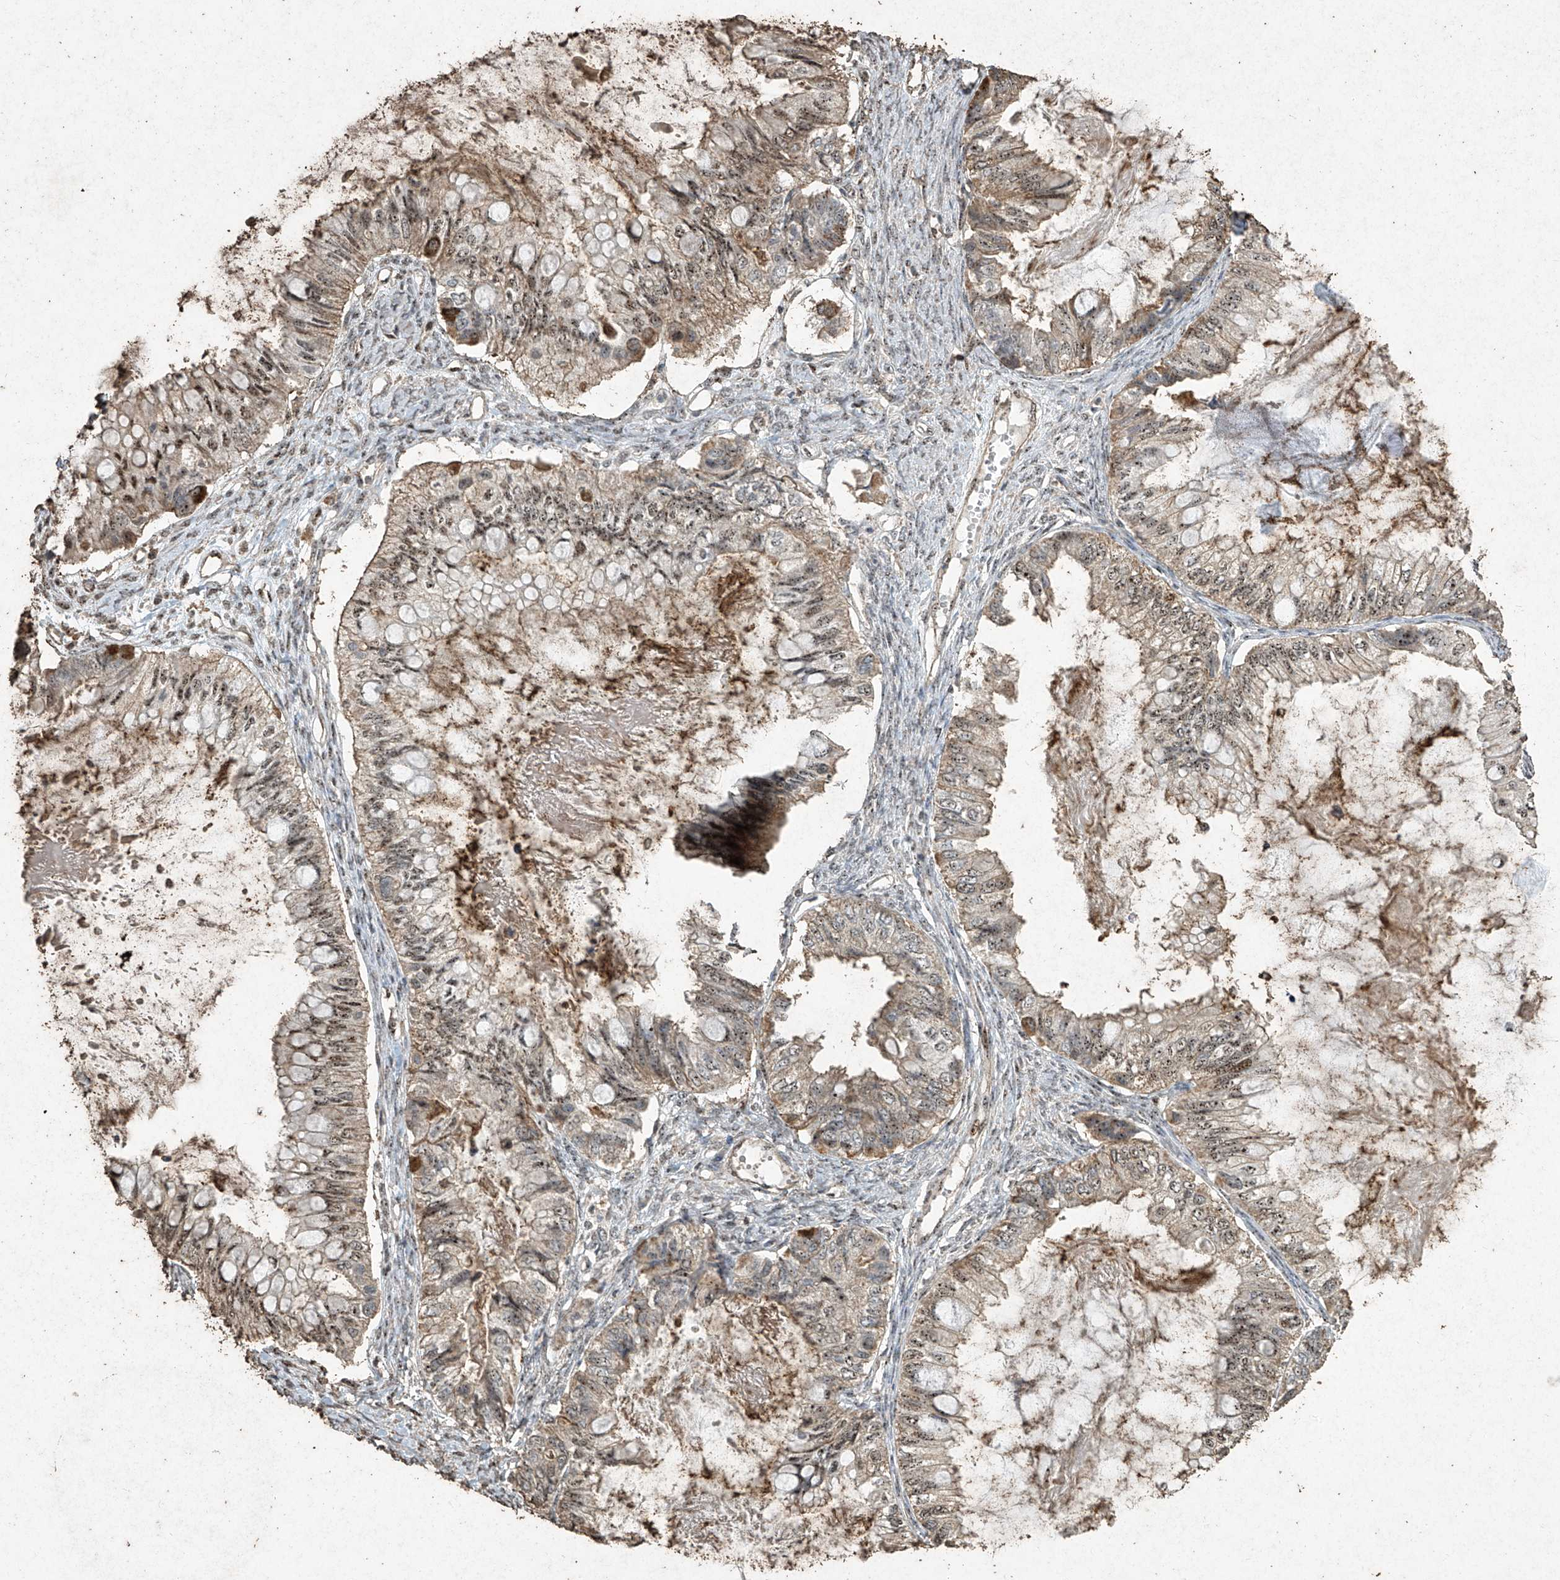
{"staining": {"intensity": "weak", "quantity": ">75%", "location": "cytoplasmic/membranous,nuclear"}, "tissue": "ovarian cancer", "cell_type": "Tumor cells", "image_type": "cancer", "snomed": [{"axis": "morphology", "description": "Cystadenocarcinoma, mucinous, NOS"}, {"axis": "topography", "description": "Ovary"}], "caption": "High-power microscopy captured an immunohistochemistry histopathology image of ovarian cancer (mucinous cystadenocarcinoma), revealing weak cytoplasmic/membranous and nuclear expression in approximately >75% of tumor cells.", "gene": "ERBB3", "patient": {"sex": "female", "age": 80}}